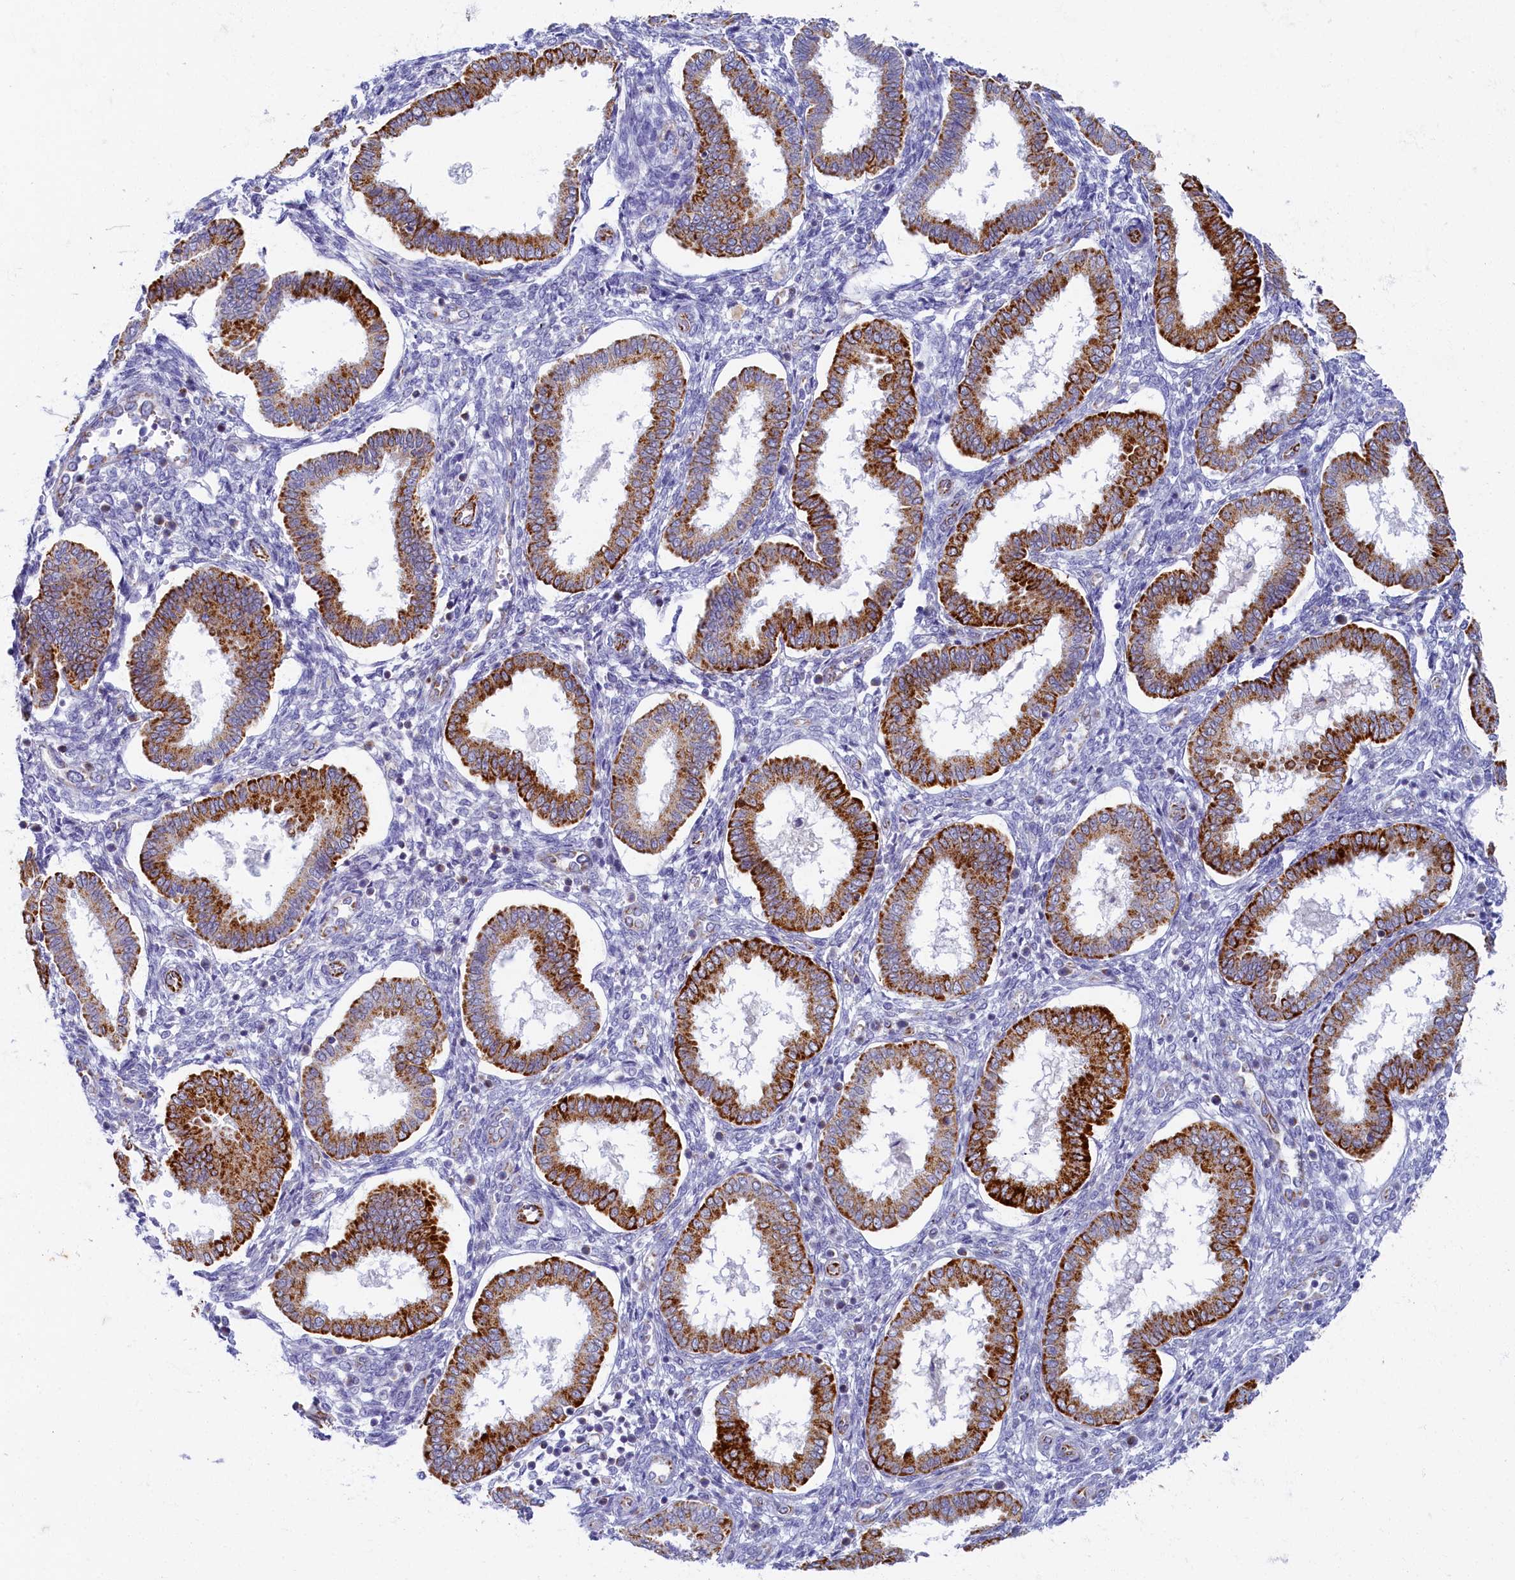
{"staining": {"intensity": "negative", "quantity": "none", "location": "none"}, "tissue": "endometrium", "cell_type": "Cells in endometrial stroma", "image_type": "normal", "snomed": [{"axis": "morphology", "description": "Normal tissue, NOS"}, {"axis": "topography", "description": "Endometrium"}], "caption": "IHC photomicrograph of benign endometrium: endometrium stained with DAB (3,3'-diaminobenzidine) reveals no significant protein positivity in cells in endometrial stroma.", "gene": "OCIAD2", "patient": {"sex": "female", "age": 24}}